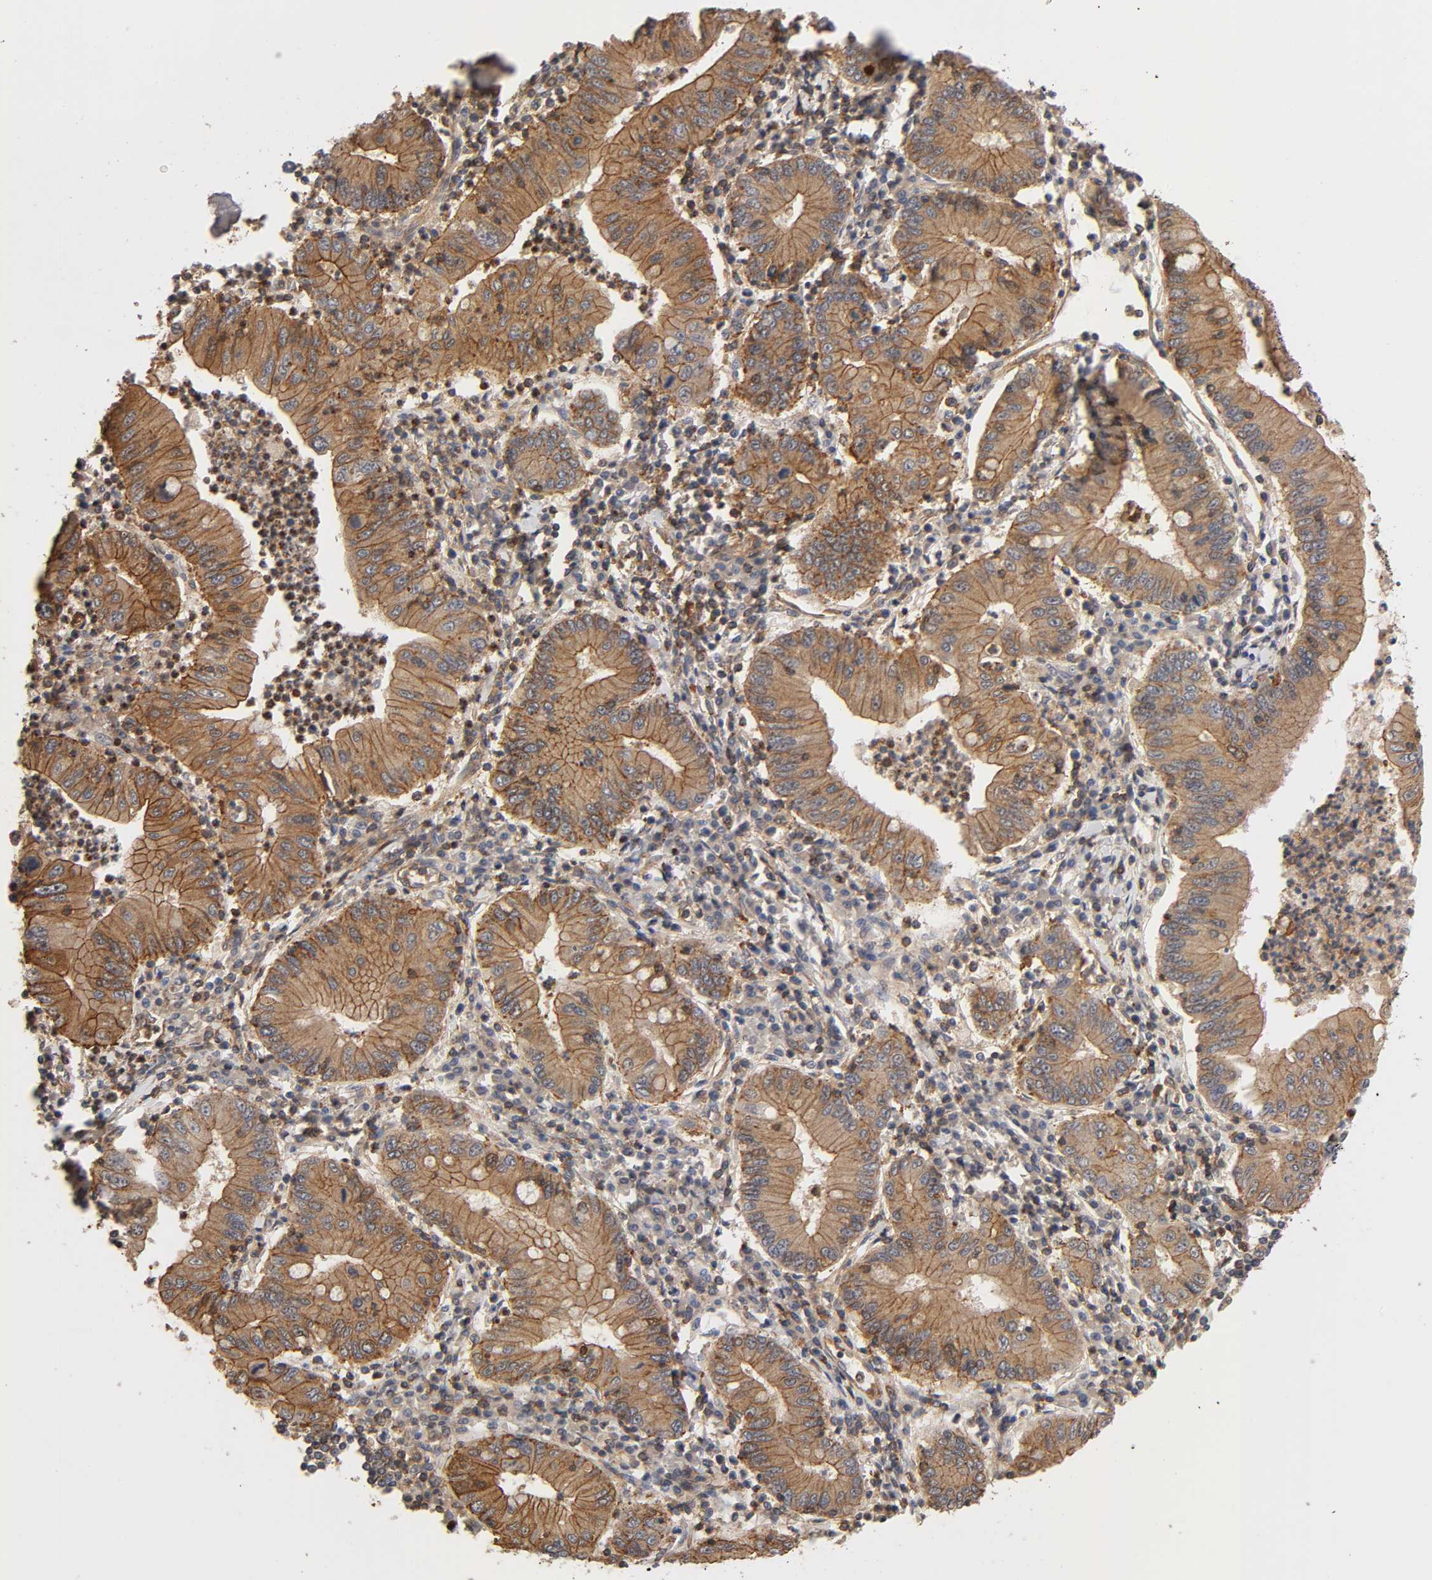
{"staining": {"intensity": "moderate", "quantity": ">75%", "location": "cytoplasmic/membranous"}, "tissue": "stomach cancer", "cell_type": "Tumor cells", "image_type": "cancer", "snomed": [{"axis": "morphology", "description": "Normal tissue, NOS"}, {"axis": "morphology", "description": "Adenocarcinoma, NOS"}, {"axis": "topography", "description": "Esophagus"}, {"axis": "topography", "description": "Stomach, upper"}, {"axis": "topography", "description": "Peripheral nerve tissue"}], "caption": "Protein positivity by IHC exhibits moderate cytoplasmic/membranous expression in about >75% of tumor cells in stomach cancer.", "gene": "LAMTOR2", "patient": {"sex": "male", "age": 62}}